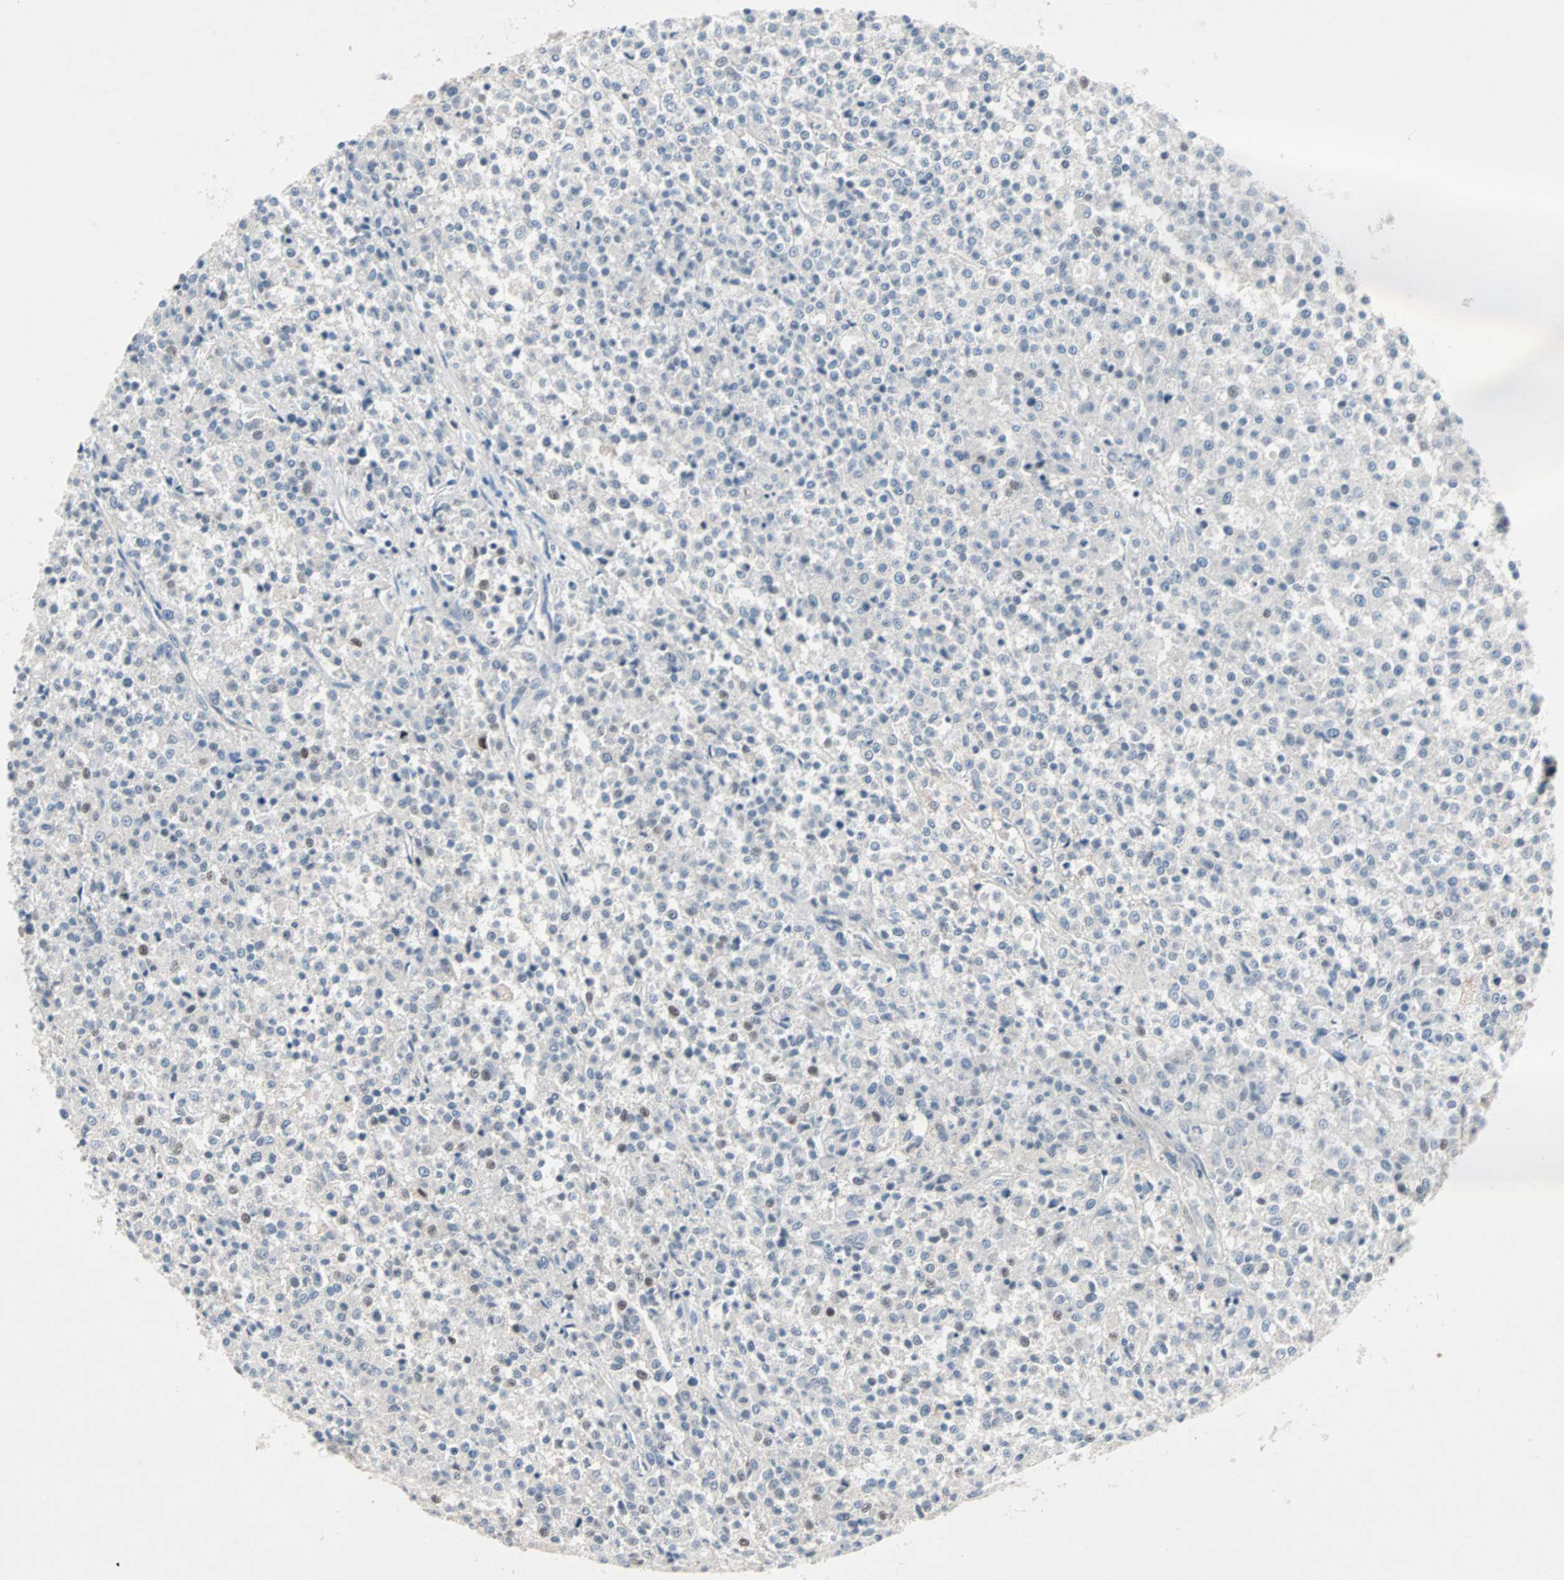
{"staining": {"intensity": "weak", "quantity": "<25%", "location": "nuclear"}, "tissue": "testis cancer", "cell_type": "Tumor cells", "image_type": "cancer", "snomed": [{"axis": "morphology", "description": "Seminoma, NOS"}, {"axis": "topography", "description": "Testis"}], "caption": "DAB (3,3'-diaminobenzidine) immunohistochemical staining of human testis seminoma displays no significant positivity in tumor cells. (Immunohistochemistry (ihc), brightfield microscopy, high magnification).", "gene": "CCNE2", "patient": {"sex": "male", "age": 59}}